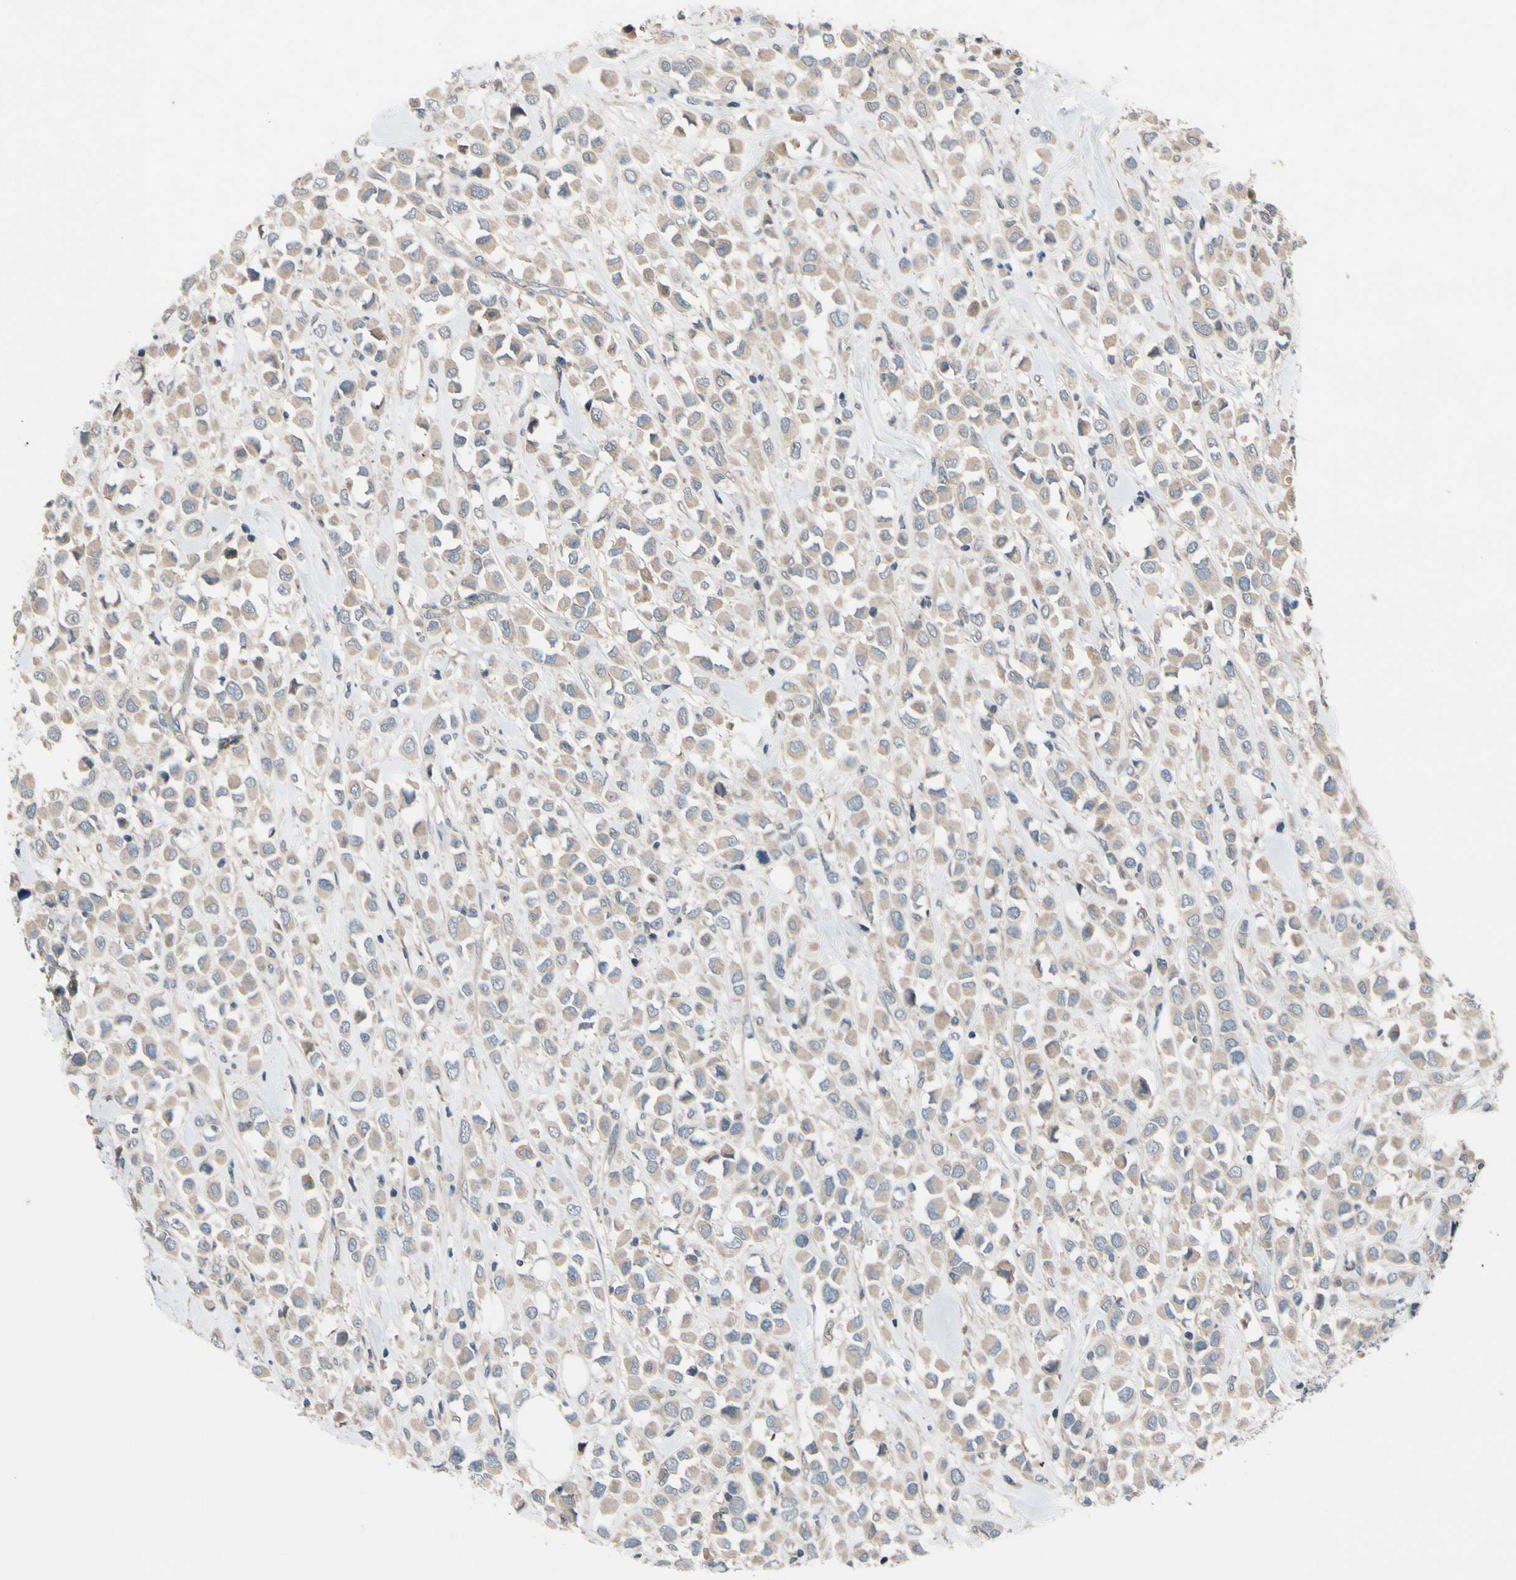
{"staining": {"intensity": "weak", "quantity": ">75%", "location": "cytoplasmic/membranous"}, "tissue": "breast cancer", "cell_type": "Tumor cells", "image_type": "cancer", "snomed": [{"axis": "morphology", "description": "Duct carcinoma"}, {"axis": "topography", "description": "Breast"}], "caption": "Brown immunohistochemical staining in breast cancer (infiltrating ductal carcinoma) shows weak cytoplasmic/membranous expression in approximately >75% of tumor cells.", "gene": "ICAM5", "patient": {"sex": "female", "age": 61}}